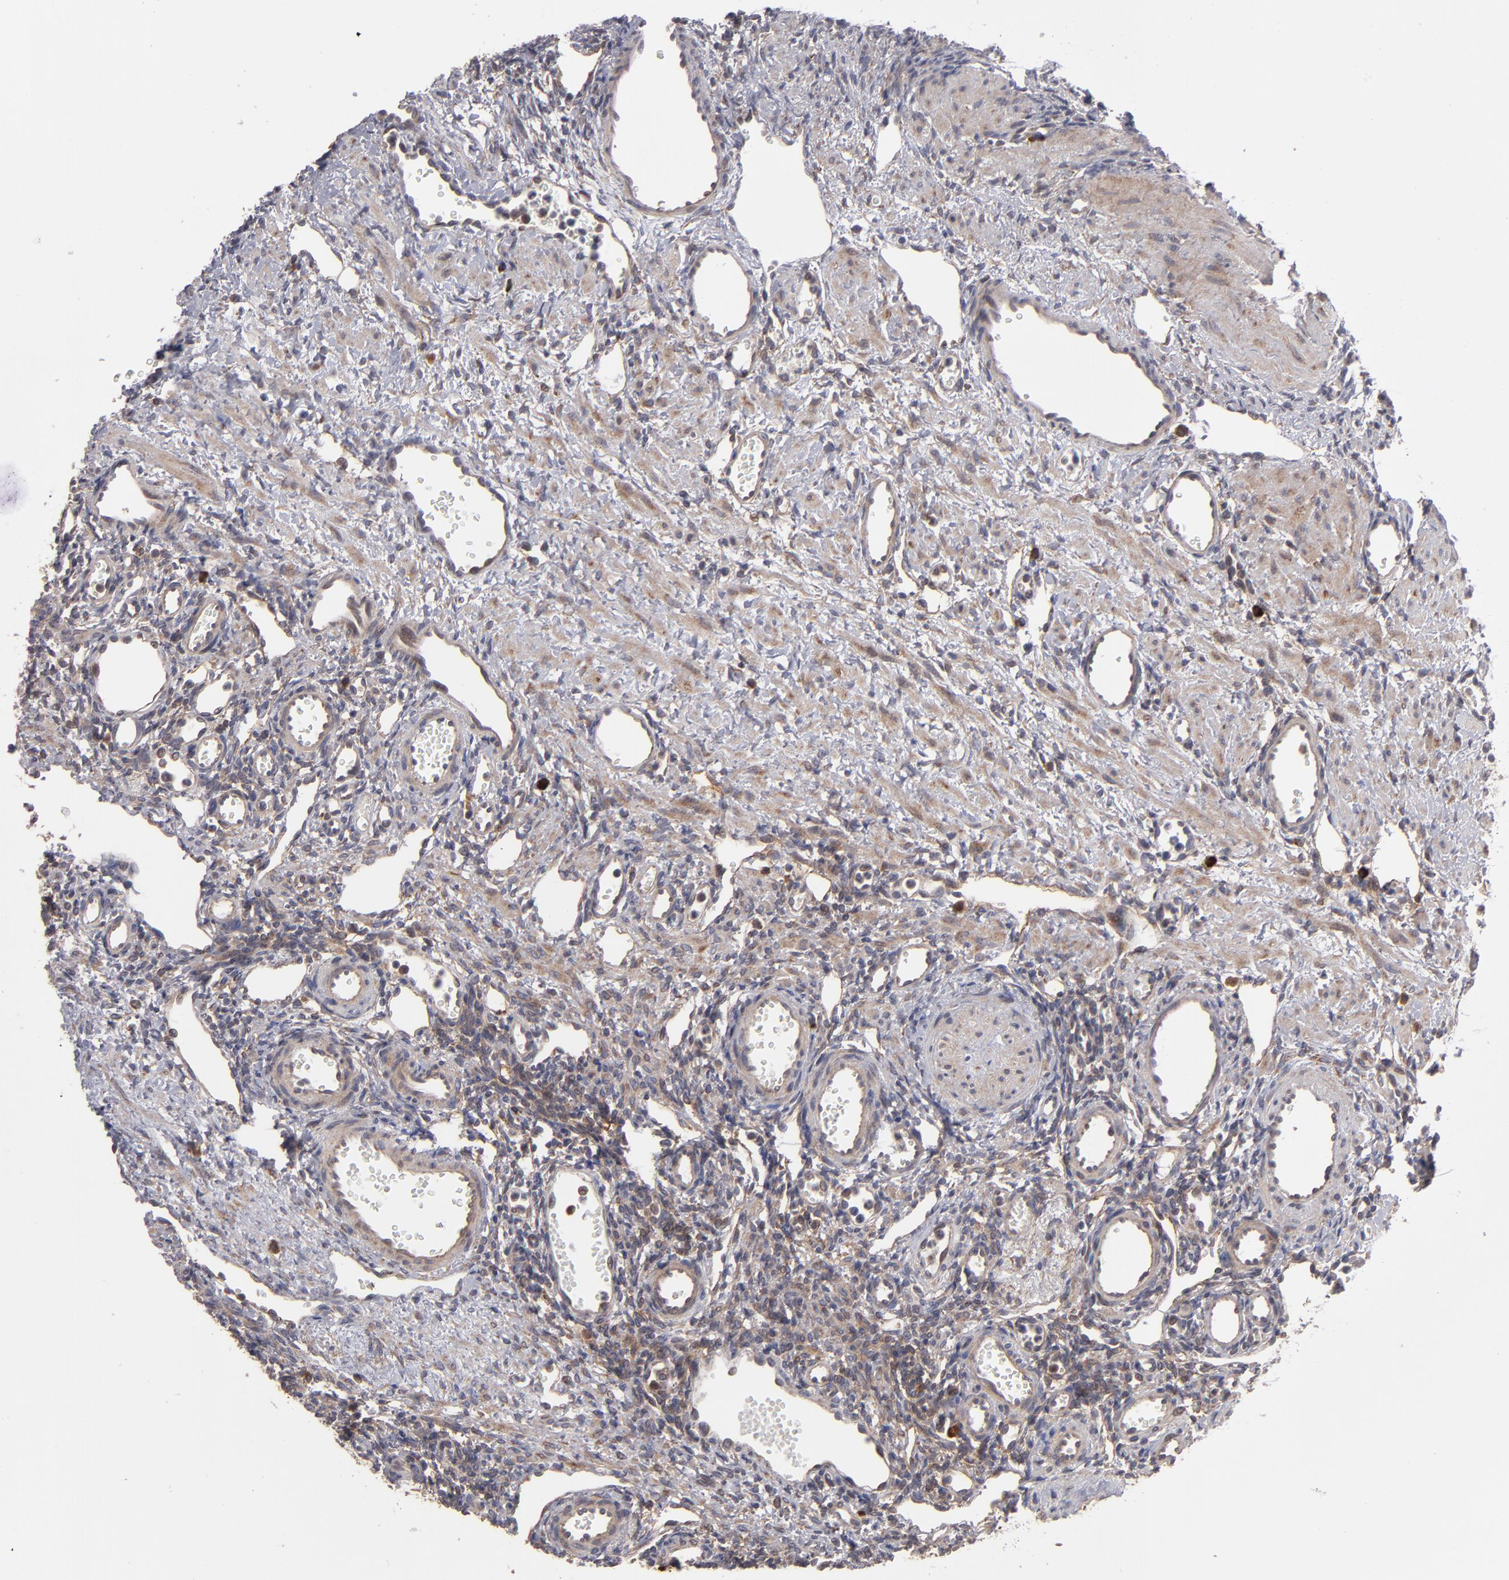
{"staining": {"intensity": "moderate", "quantity": ">75%", "location": "cytoplasmic/membranous"}, "tissue": "ovary", "cell_type": "Ovarian stroma cells", "image_type": "normal", "snomed": [{"axis": "morphology", "description": "Normal tissue, NOS"}, {"axis": "topography", "description": "Ovary"}], "caption": "Ovarian stroma cells exhibit moderate cytoplasmic/membranous staining in approximately >75% of cells in normal ovary.", "gene": "SND1", "patient": {"sex": "female", "age": 33}}